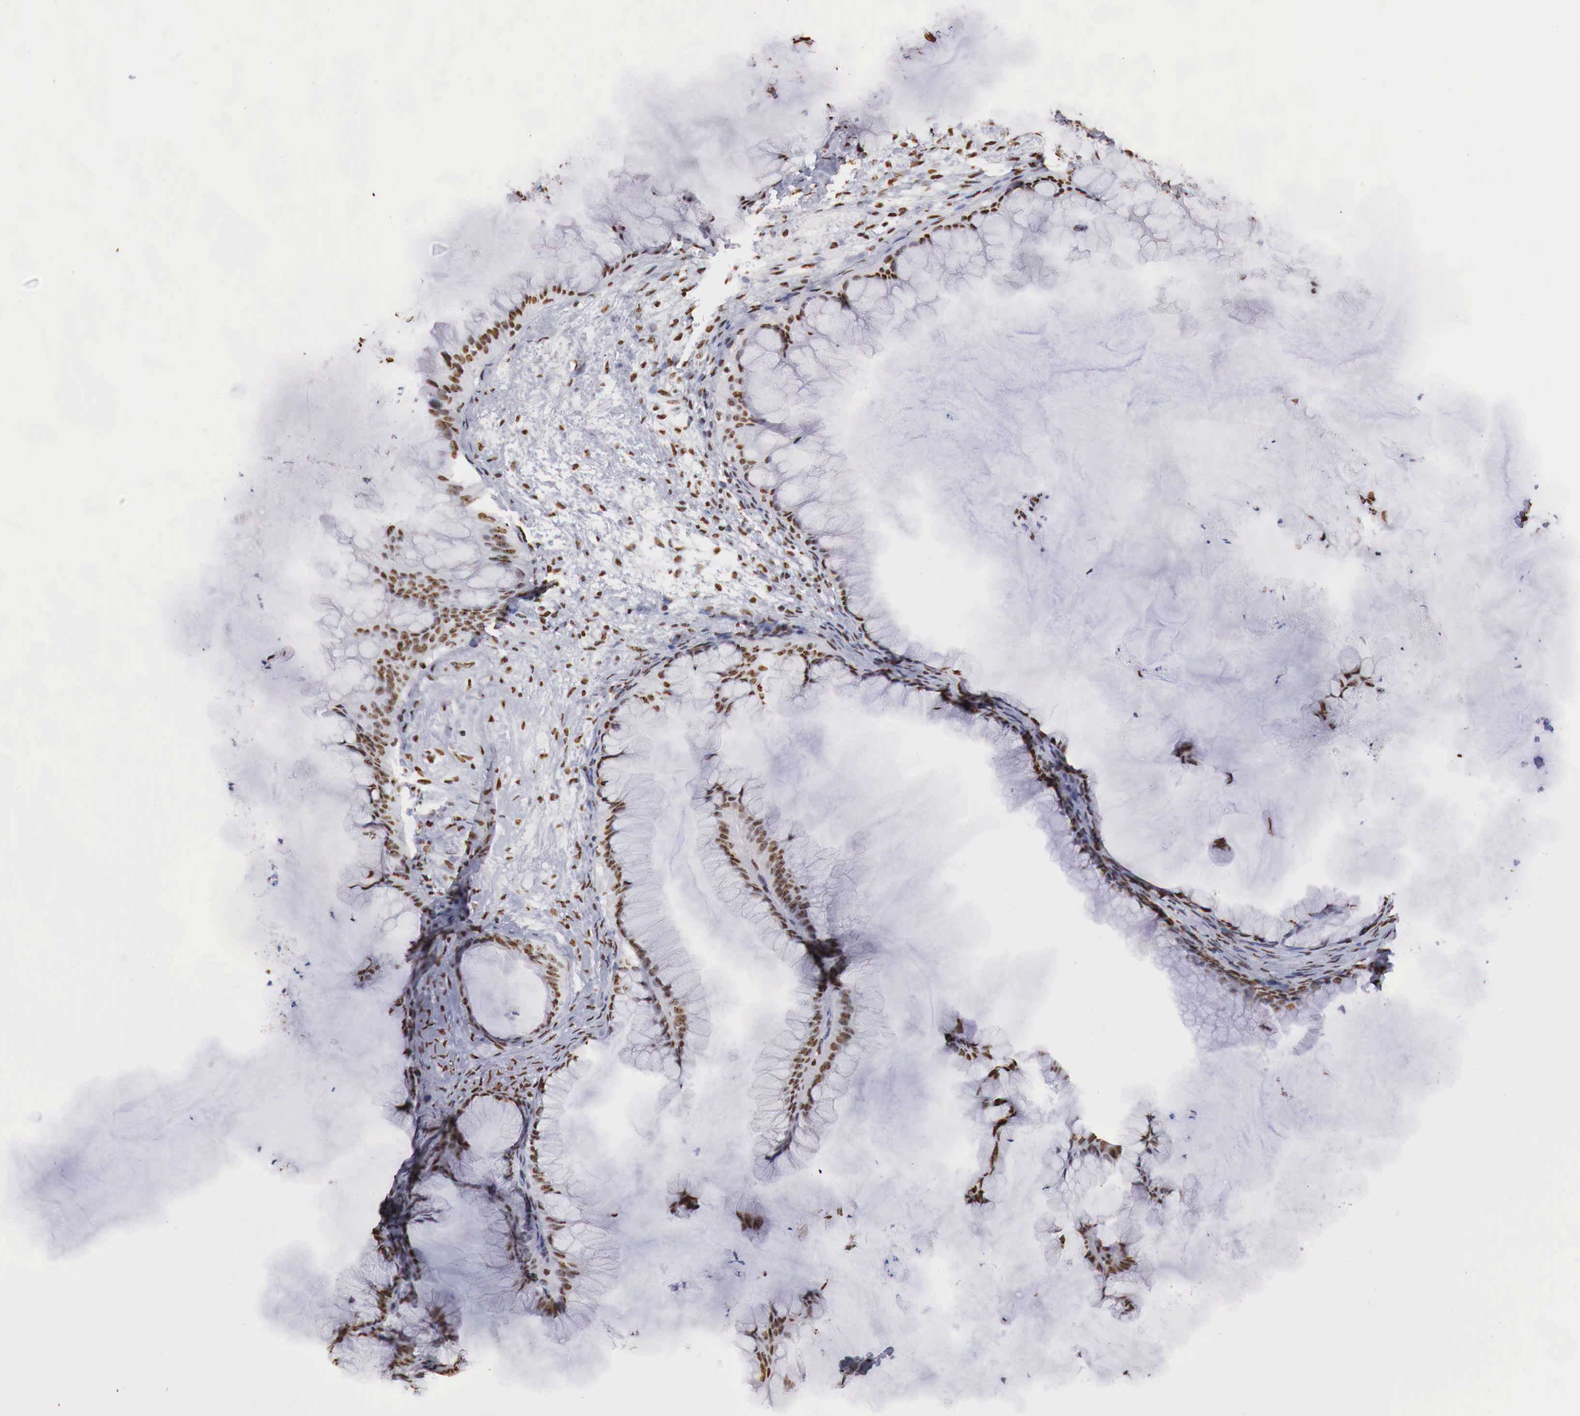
{"staining": {"intensity": "strong", "quantity": ">75%", "location": "nuclear"}, "tissue": "ovarian cancer", "cell_type": "Tumor cells", "image_type": "cancer", "snomed": [{"axis": "morphology", "description": "Cystadenocarcinoma, mucinous, NOS"}, {"axis": "topography", "description": "Ovary"}], "caption": "Protein staining of ovarian cancer (mucinous cystadenocarcinoma) tissue reveals strong nuclear staining in about >75% of tumor cells.", "gene": "DKC1", "patient": {"sex": "female", "age": 41}}